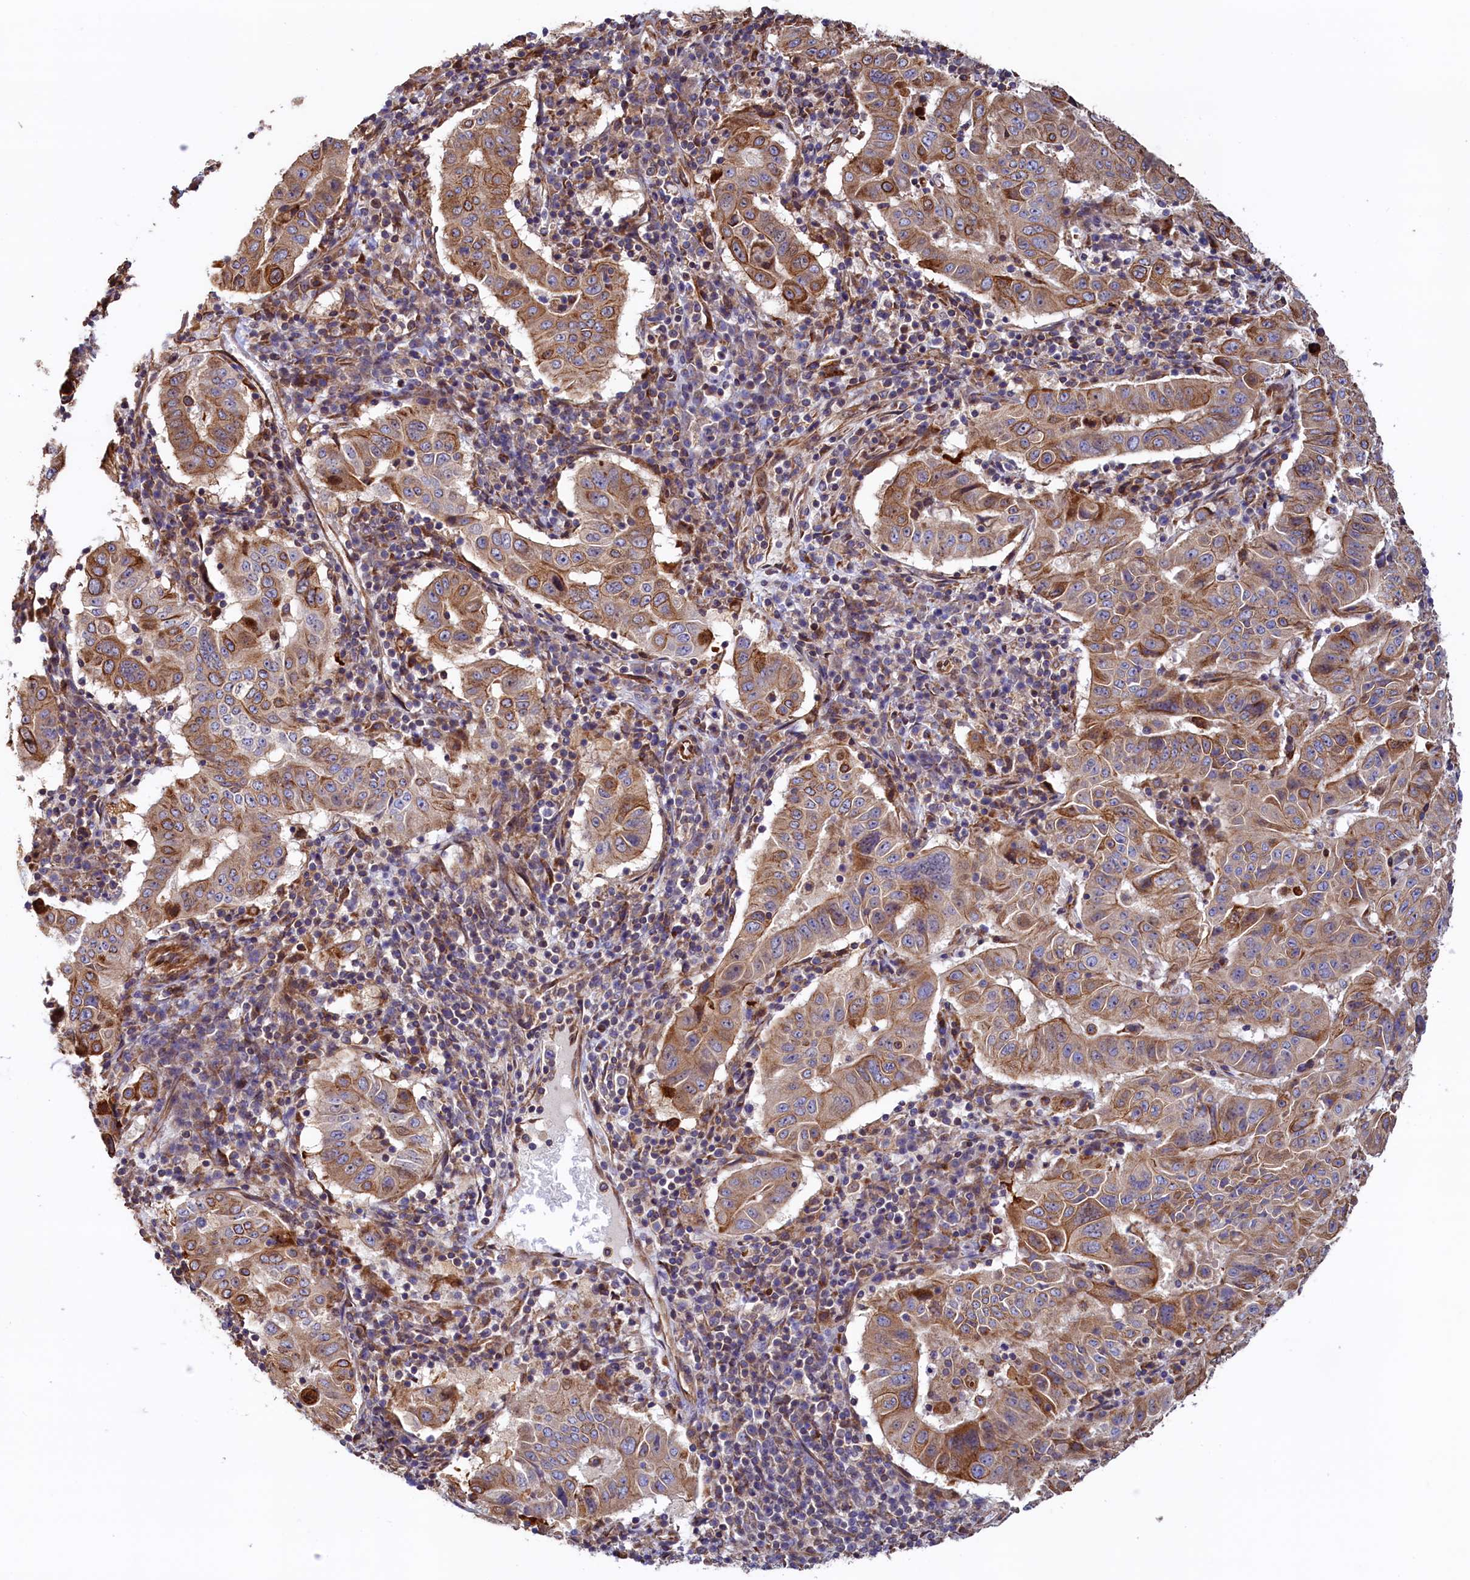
{"staining": {"intensity": "moderate", "quantity": ">75%", "location": "cytoplasmic/membranous"}, "tissue": "pancreatic cancer", "cell_type": "Tumor cells", "image_type": "cancer", "snomed": [{"axis": "morphology", "description": "Adenocarcinoma, NOS"}, {"axis": "topography", "description": "Pancreas"}], "caption": "The immunohistochemical stain shows moderate cytoplasmic/membranous positivity in tumor cells of pancreatic adenocarcinoma tissue.", "gene": "ATXN2L", "patient": {"sex": "male", "age": 63}}